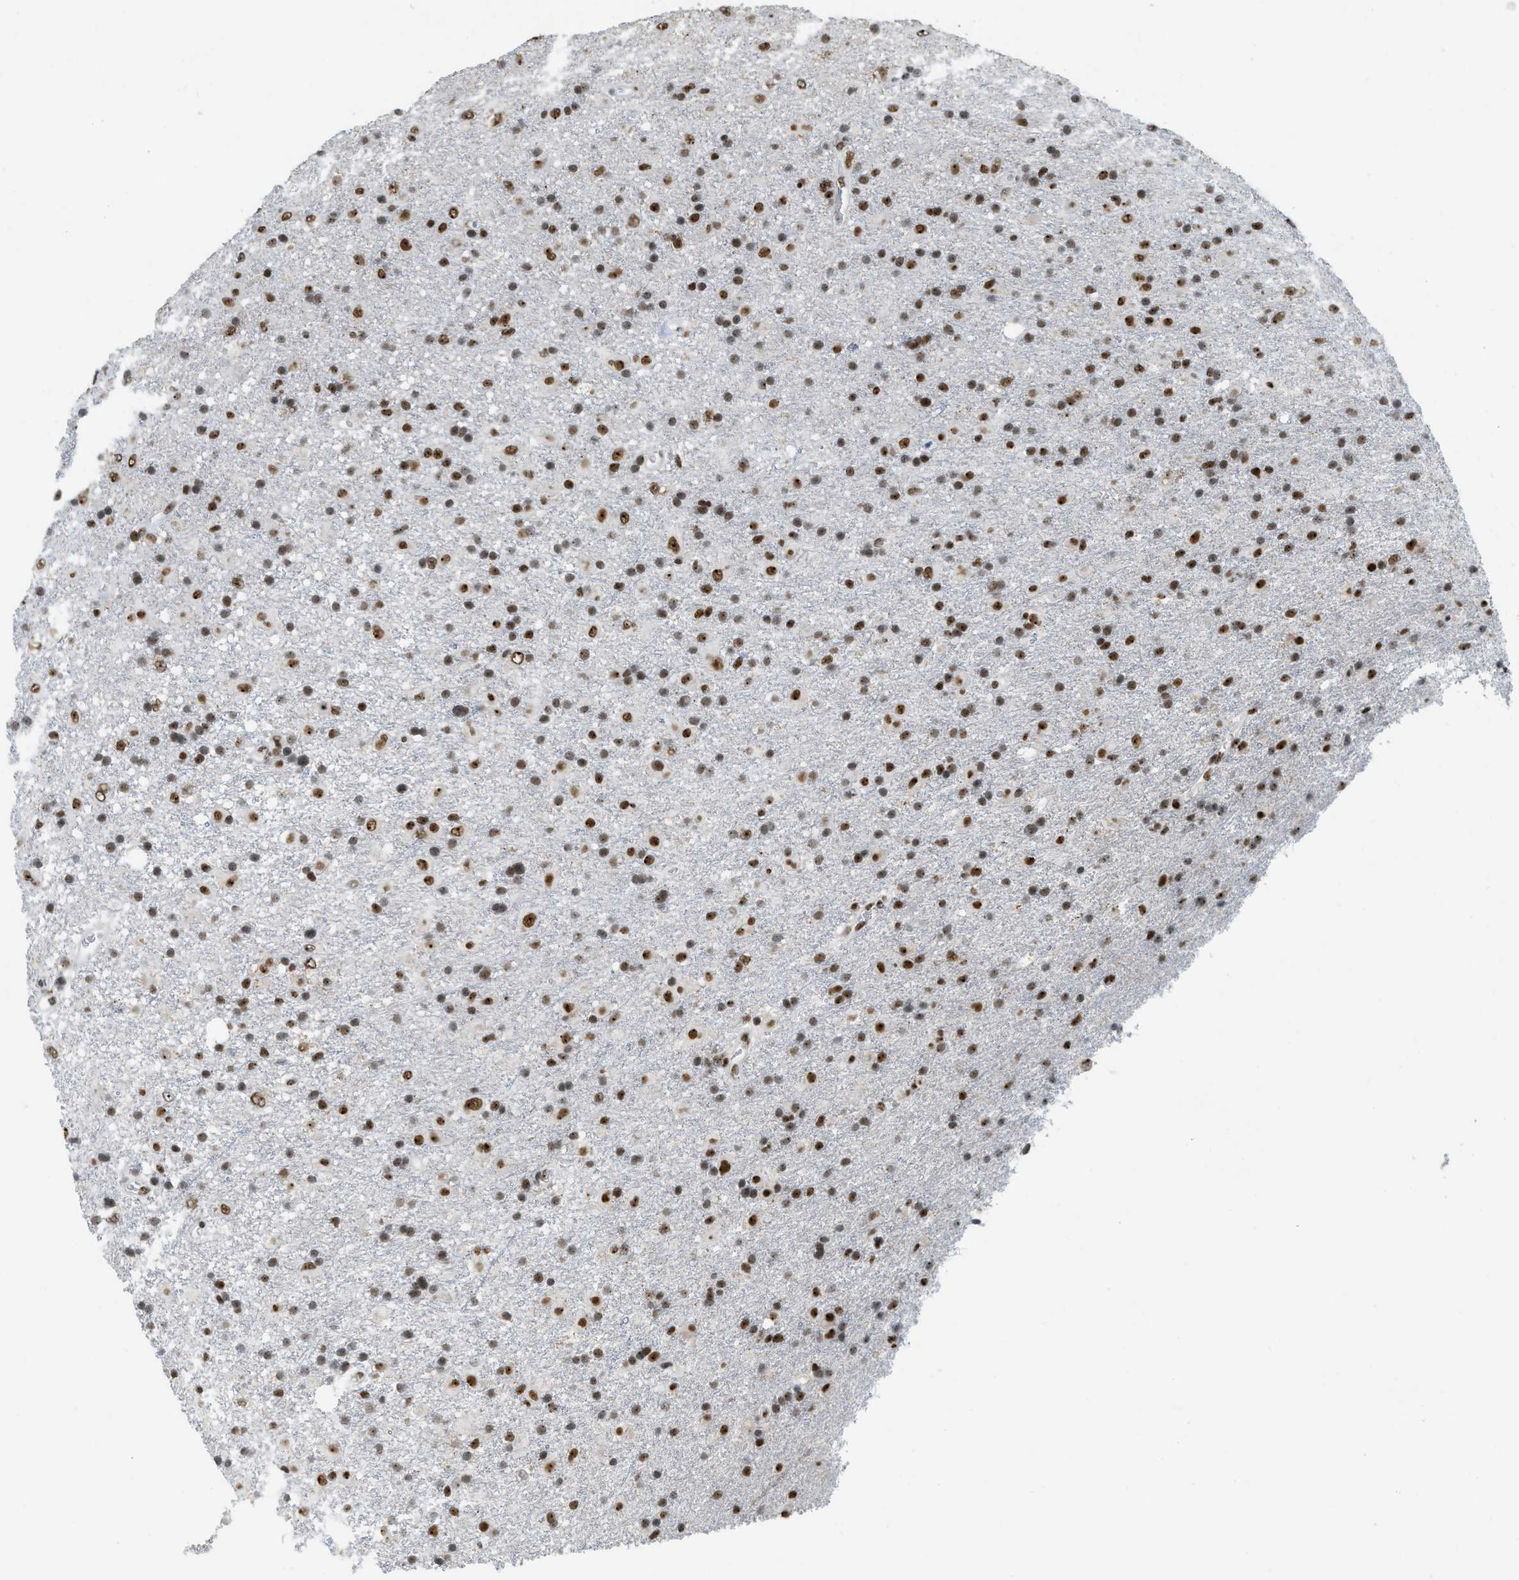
{"staining": {"intensity": "strong", "quantity": ">75%", "location": "nuclear"}, "tissue": "glioma", "cell_type": "Tumor cells", "image_type": "cancer", "snomed": [{"axis": "morphology", "description": "Glioma, malignant, Low grade"}, {"axis": "topography", "description": "Brain"}], "caption": "A photomicrograph of human low-grade glioma (malignant) stained for a protein demonstrates strong nuclear brown staining in tumor cells.", "gene": "URB1", "patient": {"sex": "male", "age": 65}}